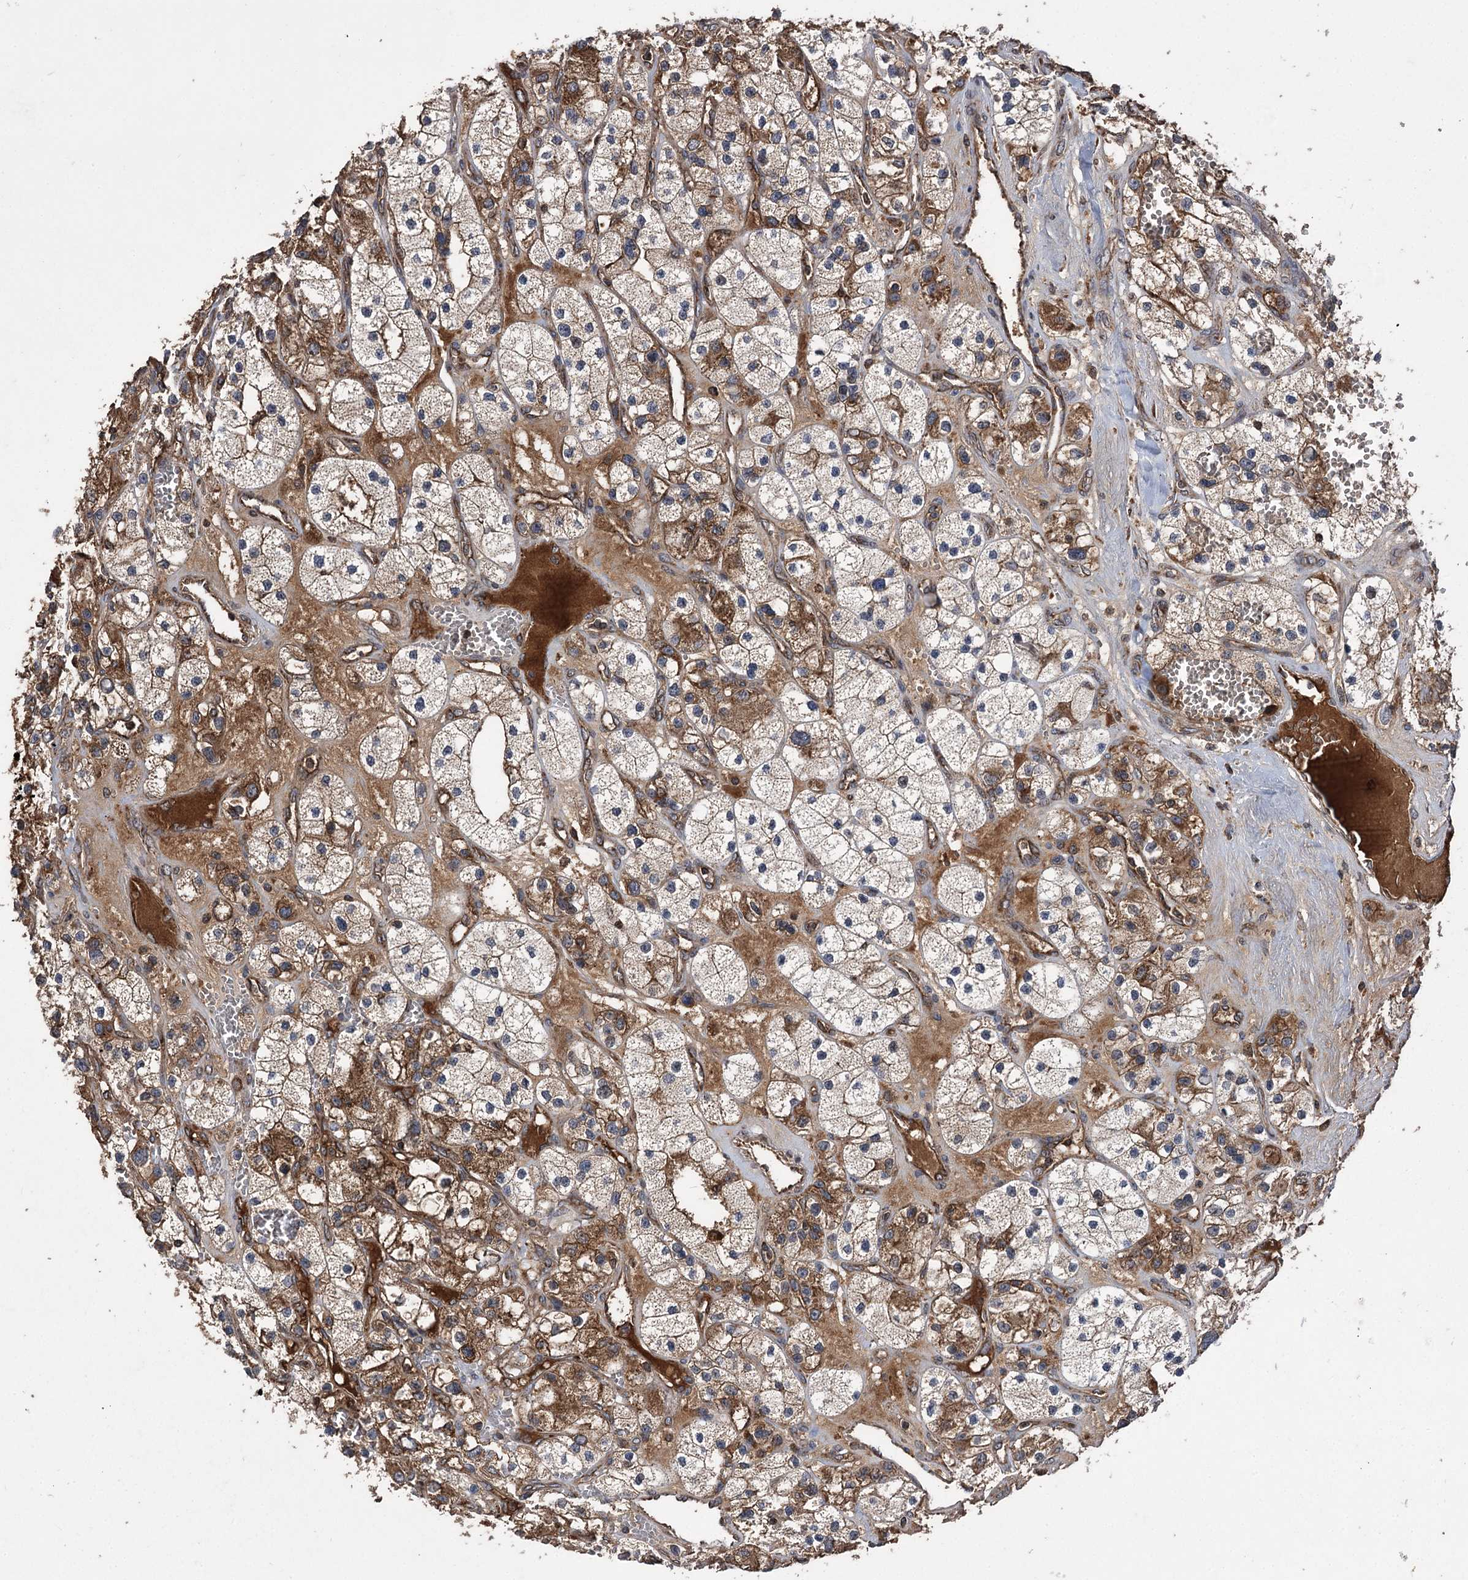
{"staining": {"intensity": "strong", "quantity": "25%-75%", "location": "cytoplasmic/membranous"}, "tissue": "renal cancer", "cell_type": "Tumor cells", "image_type": "cancer", "snomed": [{"axis": "morphology", "description": "Adenocarcinoma, NOS"}, {"axis": "topography", "description": "Kidney"}], "caption": "The image displays staining of adenocarcinoma (renal), revealing strong cytoplasmic/membranous protein staining (brown color) within tumor cells.", "gene": "RASSF3", "patient": {"sex": "female", "age": 57}}